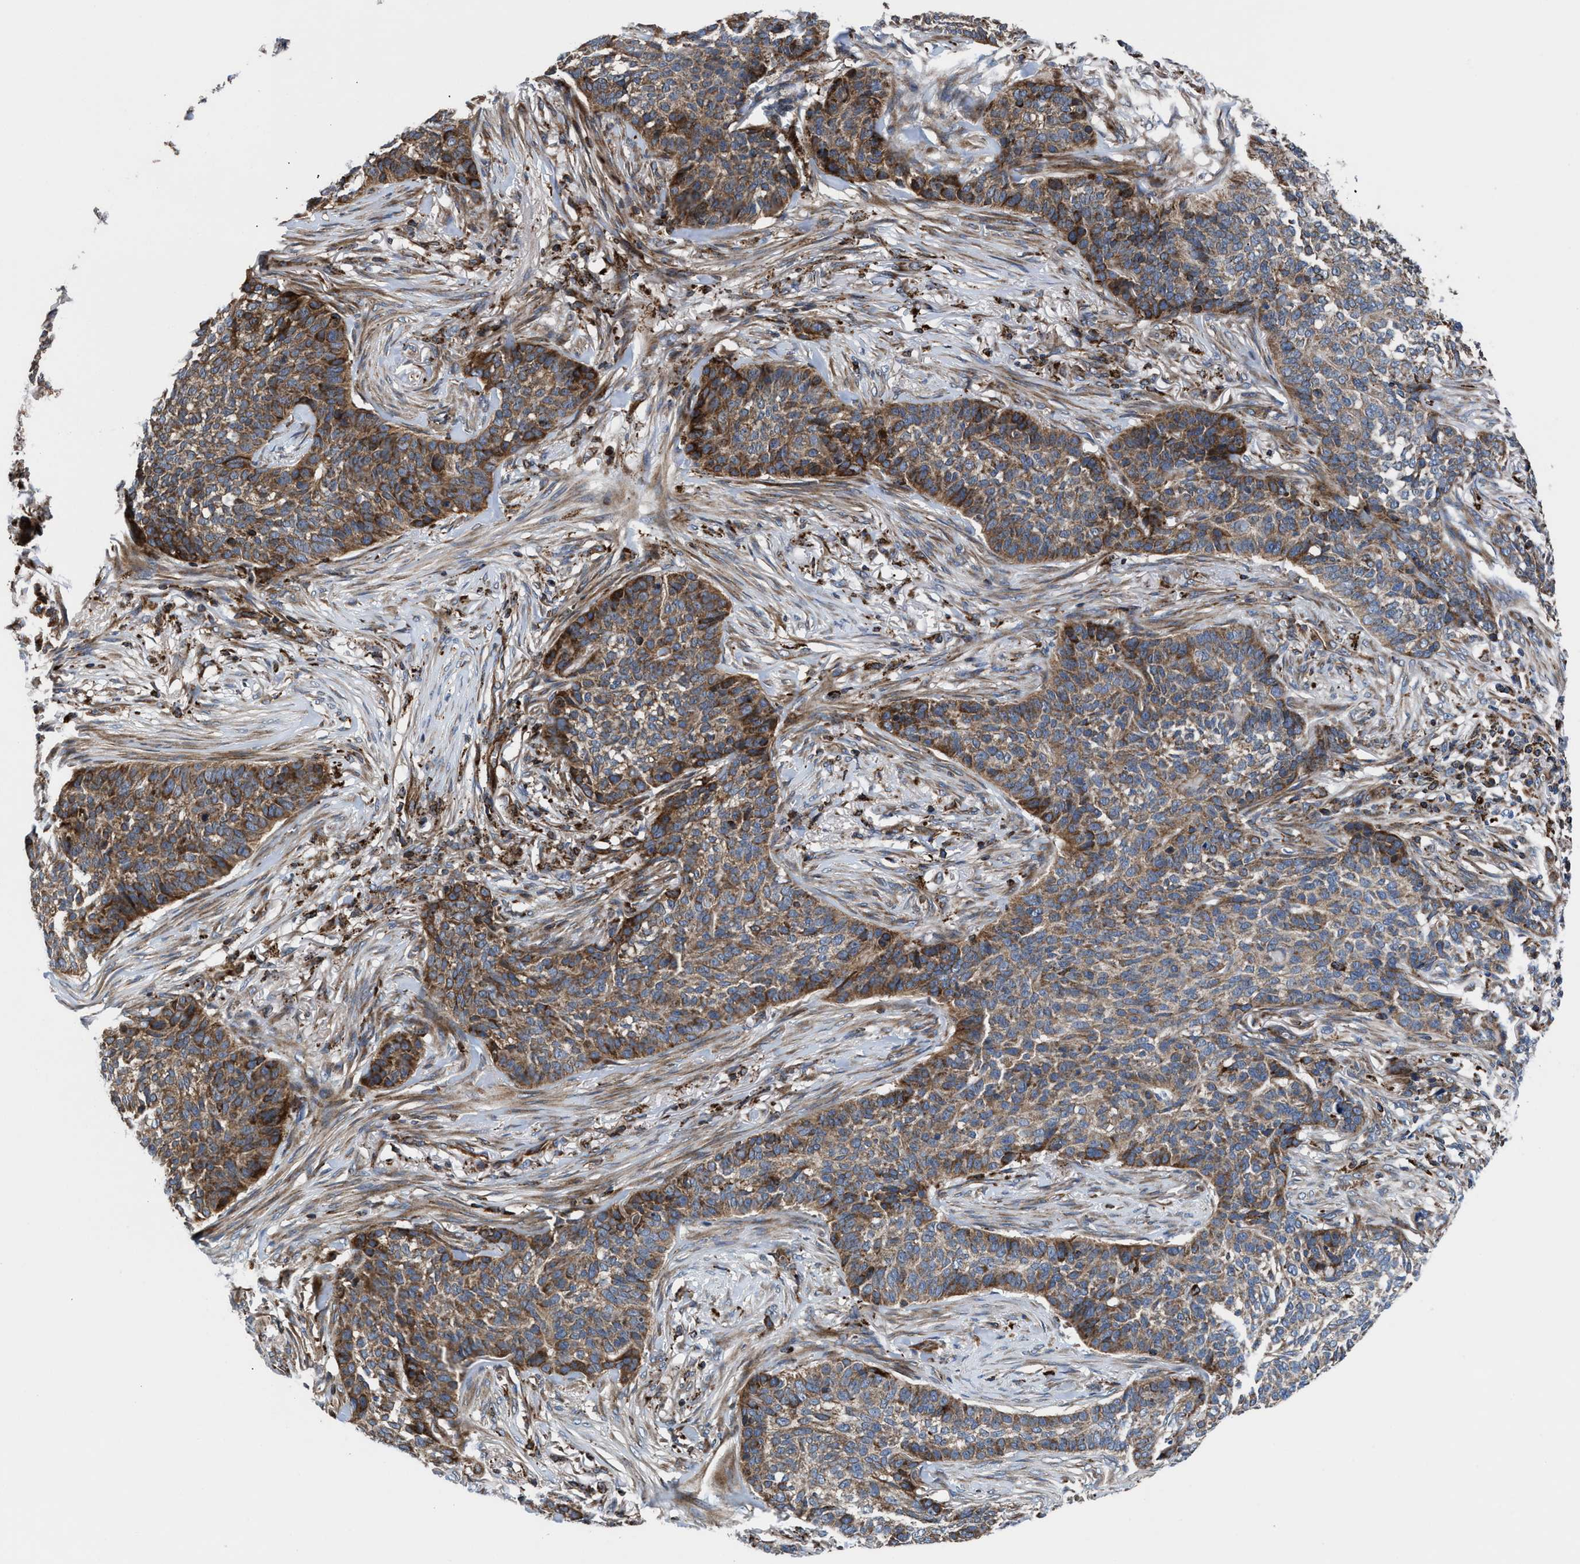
{"staining": {"intensity": "moderate", "quantity": ">75%", "location": "cytoplasmic/membranous"}, "tissue": "skin cancer", "cell_type": "Tumor cells", "image_type": "cancer", "snomed": [{"axis": "morphology", "description": "Basal cell carcinoma"}, {"axis": "topography", "description": "Skin"}], "caption": "DAB immunohistochemical staining of skin basal cell carcinoma exhibits moderate cytoplasmic/membranous protein expression in approximately >75% of tumor cells.", "gene": "PRR15L", "patient": {"sex": "male", "age": 85}}